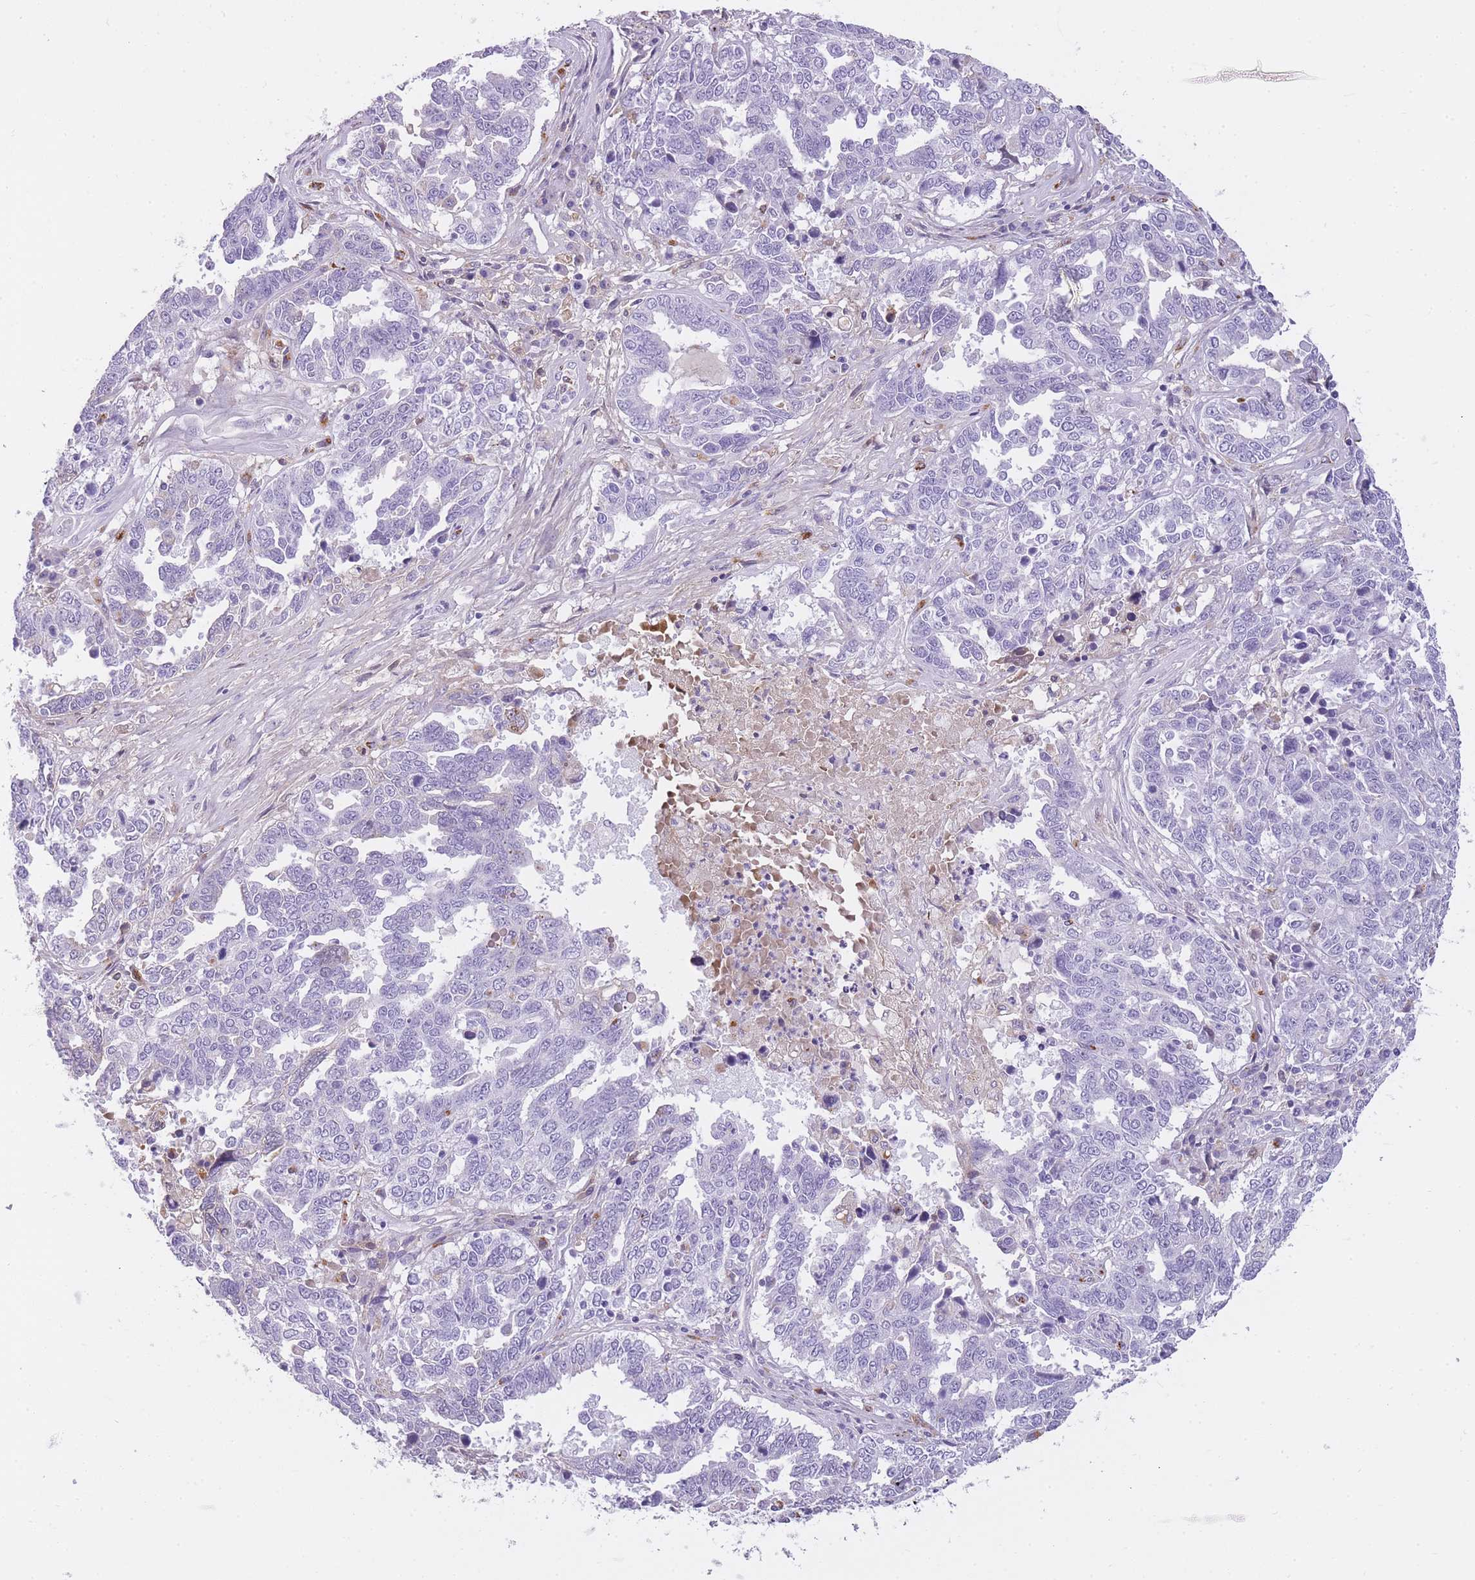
{"staining": {"intensity": "negative", "quantity": "none", "location": "none"}, "tissue": "ovarian cancer", "cell_type": "Tumor cells", "image_type": "cancer", "snomed": [{"axis": "morphology", "description": "Carcinoma, endometroid"}, {"axis": "topography", "description": "Ovary"}], "caption": "Human ovarian endometroid carcinoma stained for a protein using immunohistochemistry shows no positivity in tumor cells.", "gene": "GNAT1", "patient": {"sex": "female", "age": 62}}